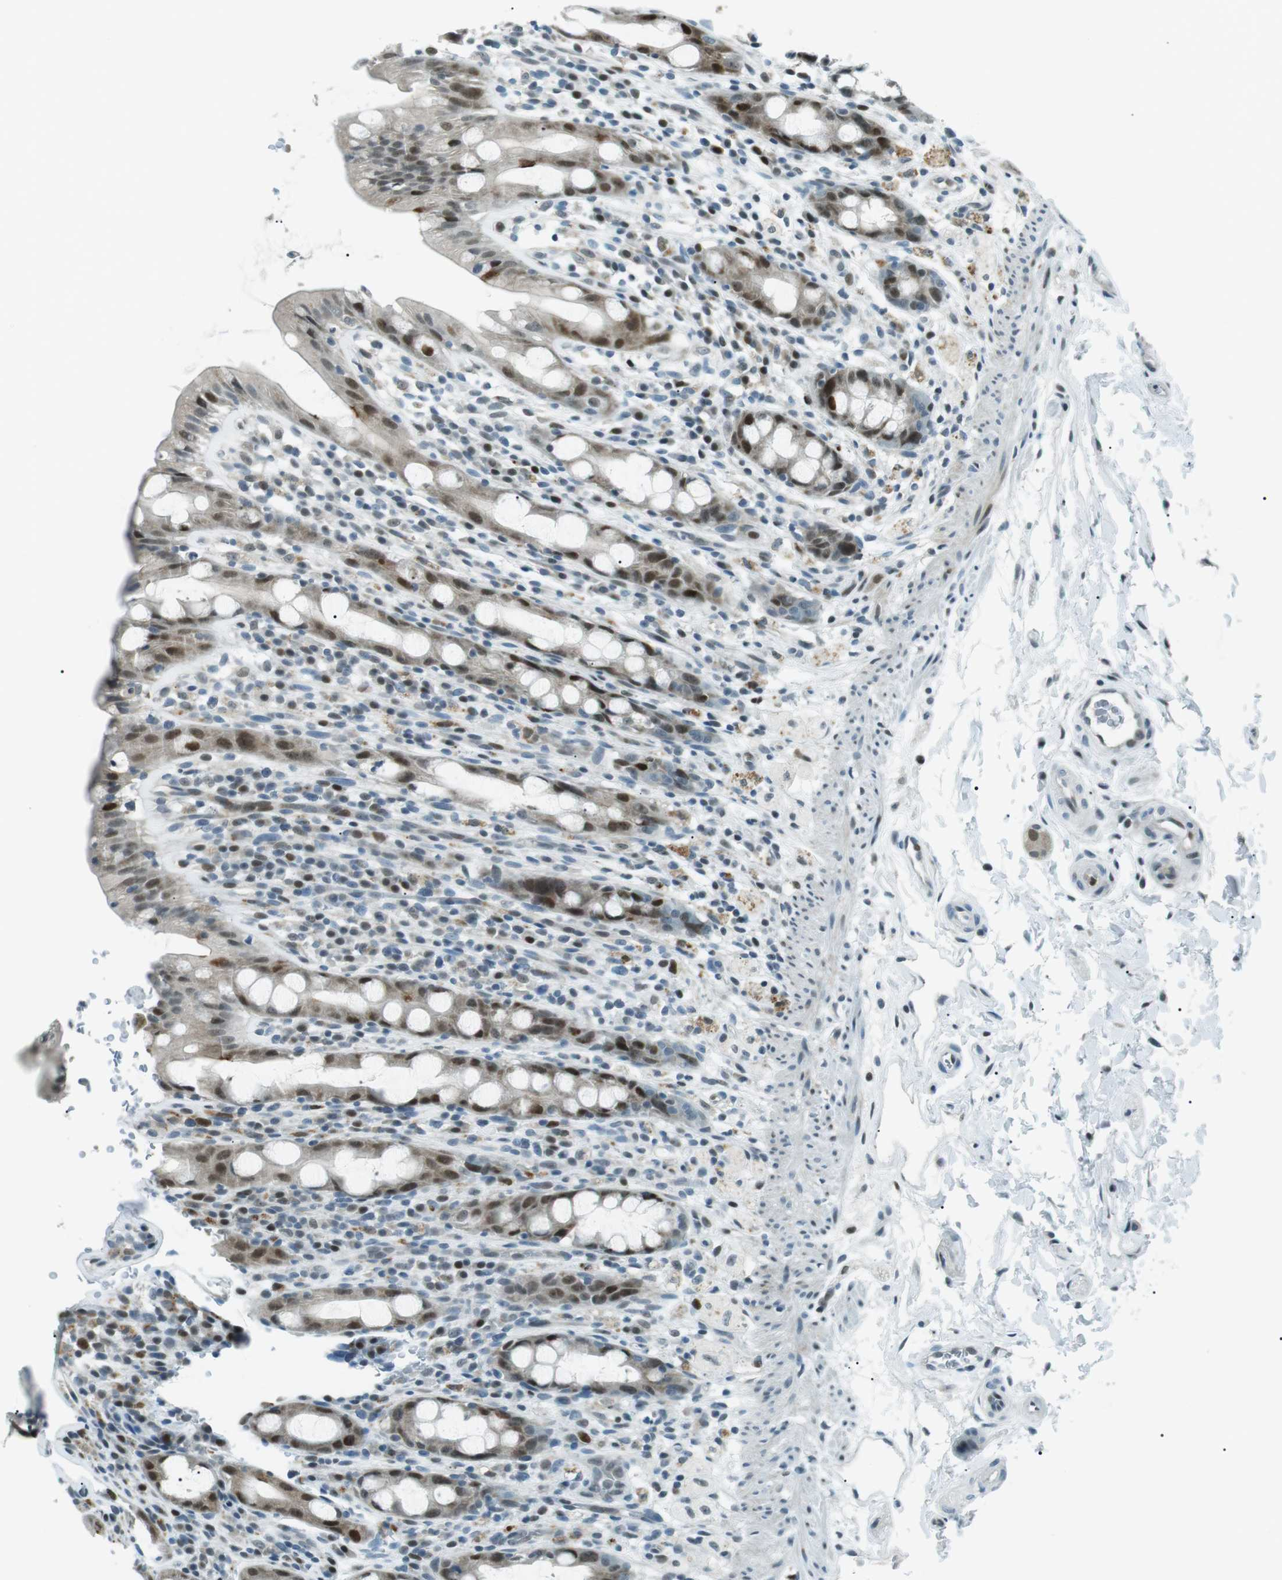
{"staining": {"intensity": "strong", "quantity": "25%-75%", "location": "nuclear"}, "tissue": "rectum", "cell_type": "Glandular cells", "image_type": "normal", "snomed": [{"axis": "morphology", "description": "Normal tissue, NOS"}, {"axis": "topography", "description": "Rectum"}], "caption": "Rectum stained for a protein demonstrates strong nuclear positivity in glandular cells. (Brightfield microscopy of DAB IHC at high magnification).", "gene": "PJA1", "patient": {"sex": "male", "age": 44}}